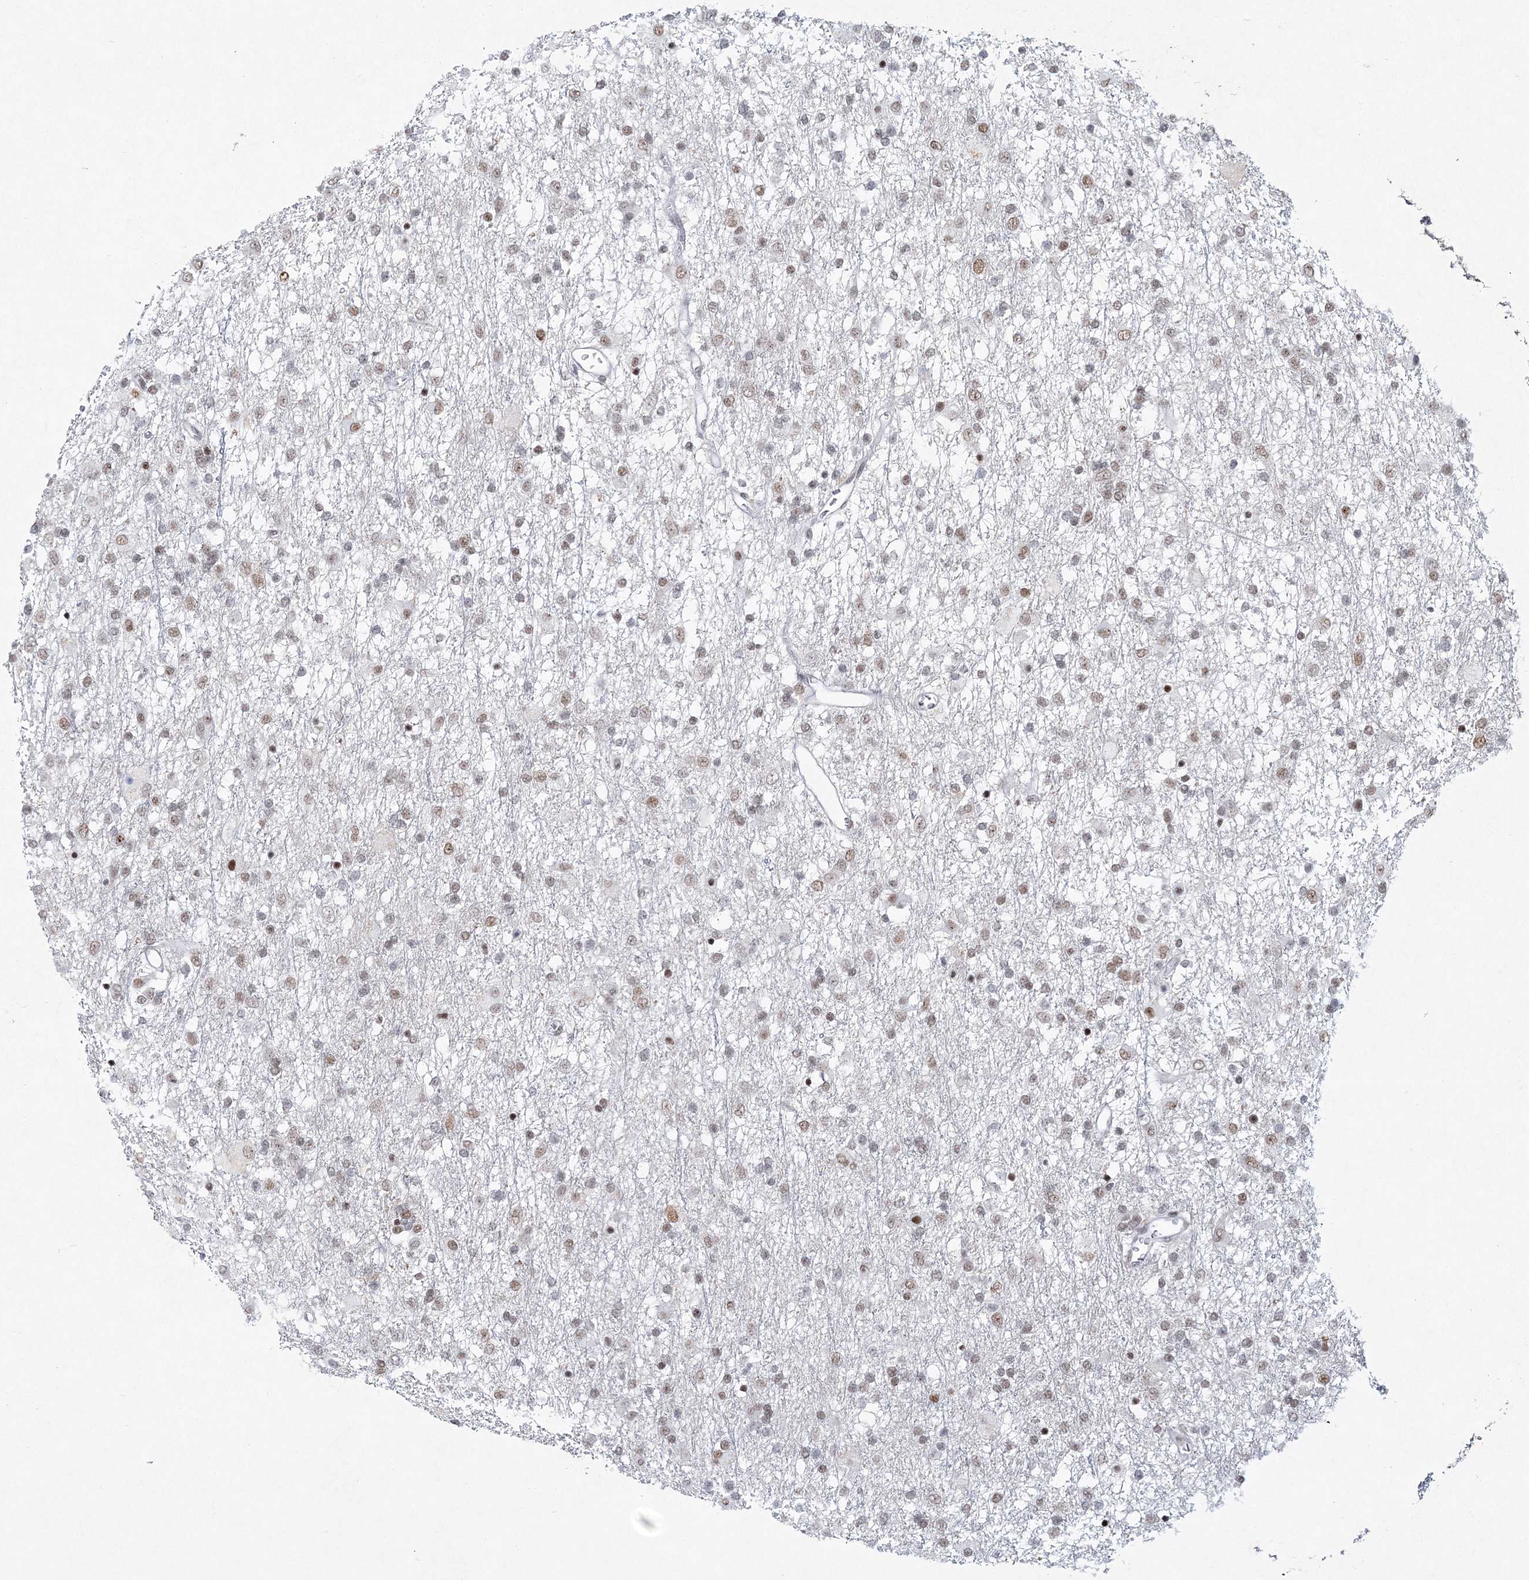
{"staining": {"intensity": "weak", "quantity": ">75%", "location": "nuclear"}, "tissue": "glioma", "cell_type": "Tumor cells", "image_type": "cancer", "snomed": [{"axis": "morphology", "description": "Glioma, malignant, Low grade"}, {"axis": "topography", "description": "Brain"}], "caption": "An immunohistochemistry histopathology image of tumor tissue is shown. Protein staining in brown shows weak nuclear positivity in glioma within tumor cells.", "gene": "LRRFIP2", "patient": {"sex": "male", "age": 65}}